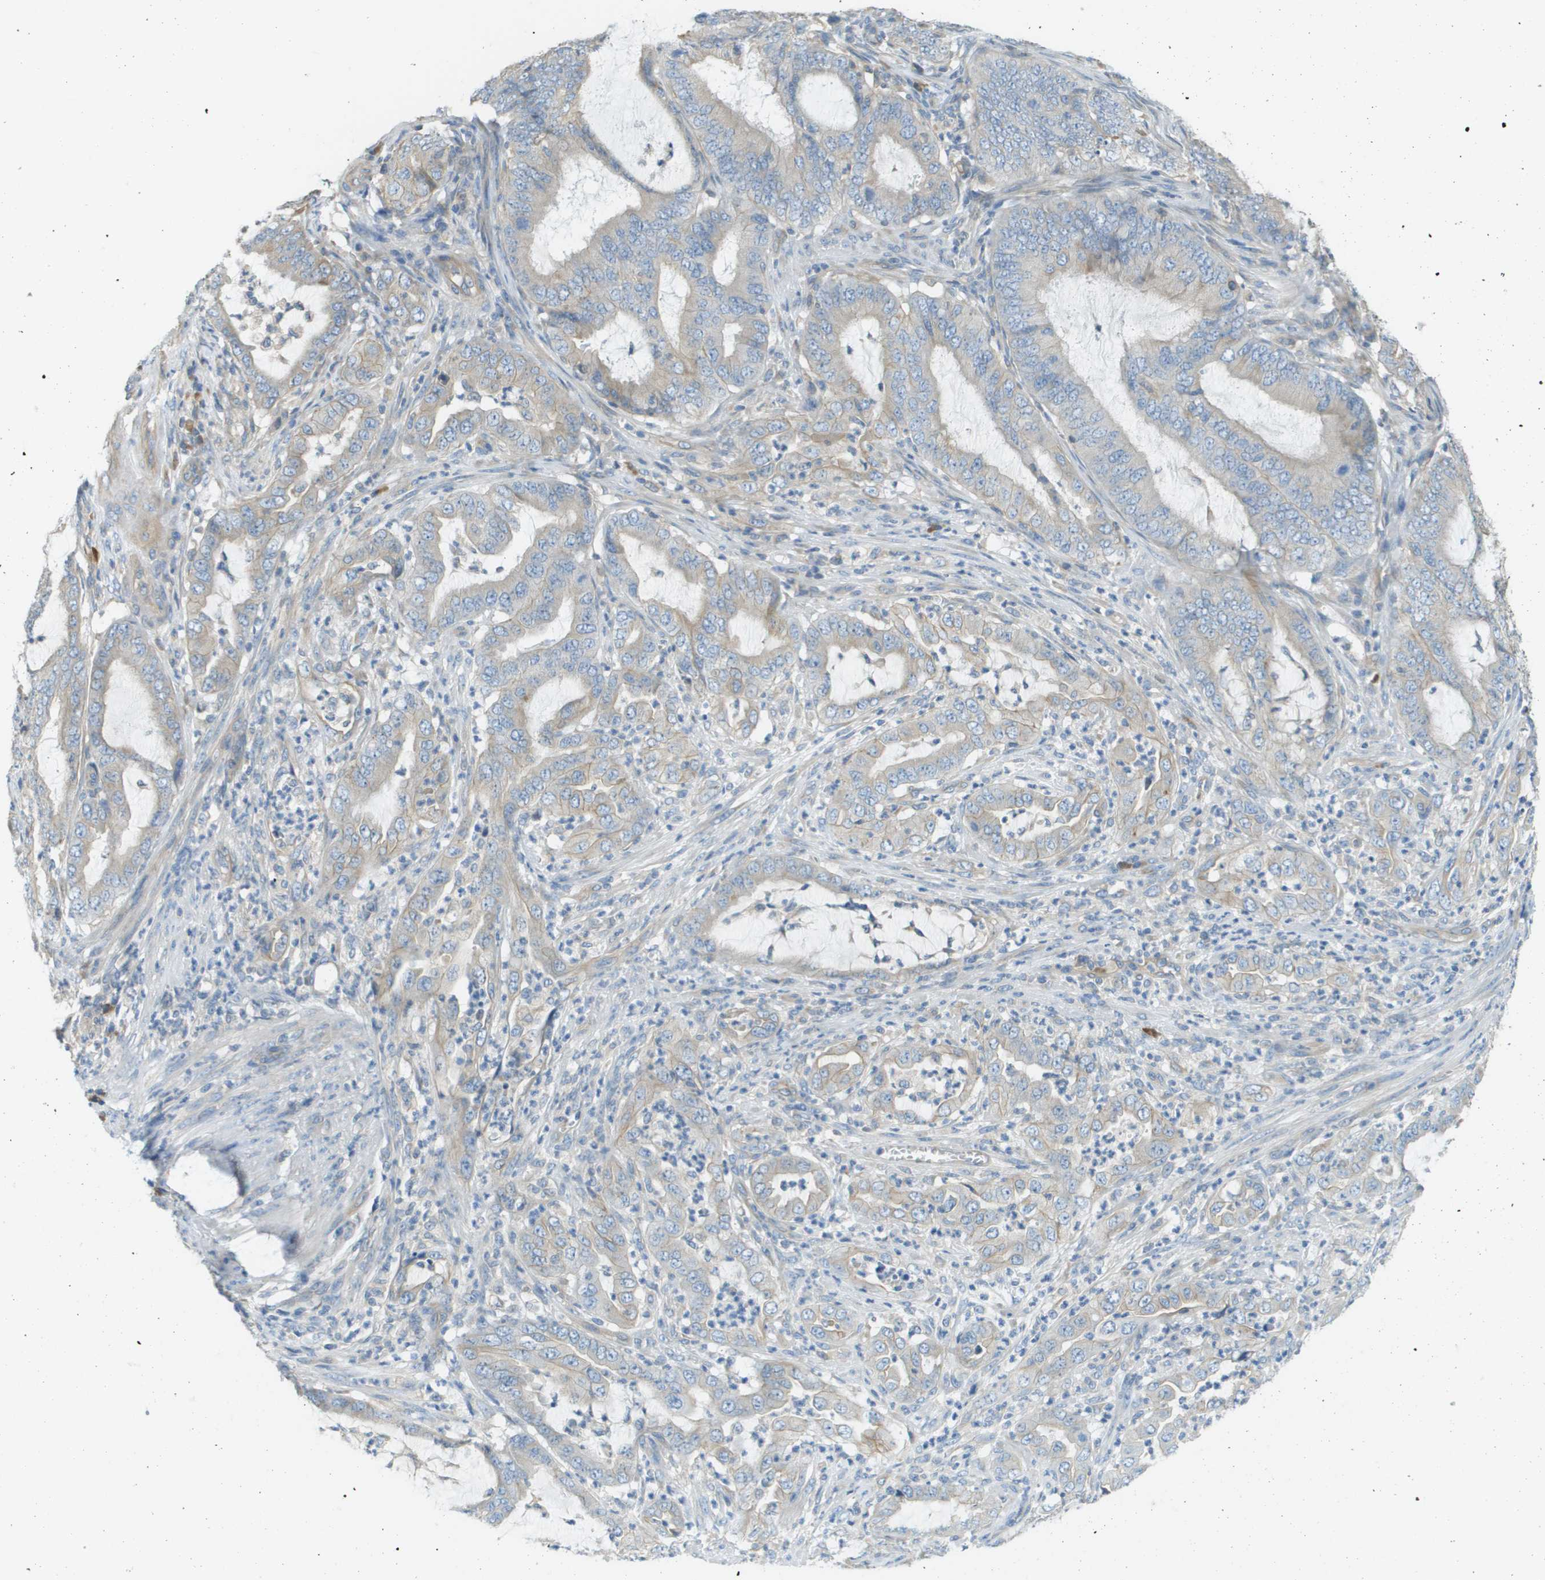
{"staining": {"intensity": "negative", "quantity": "none", "location": "none"}, "tissue": "endometrial cancer", "cell_type": "Tumor cells", "image_type": "cancer", "snomed": [{"axis": "morphology", "description": "Adenocarcinoma, NOS"}, {"axis": "topography", "description": "Endometrium"}], "caption": "This is an immunohistochemistry micrograph of human endometrial cancer (adenocarcinoma). There is no positivity in tumor cells.", "gene": "DNAJB11", "patient": {"sex": "female", "age": 70}}